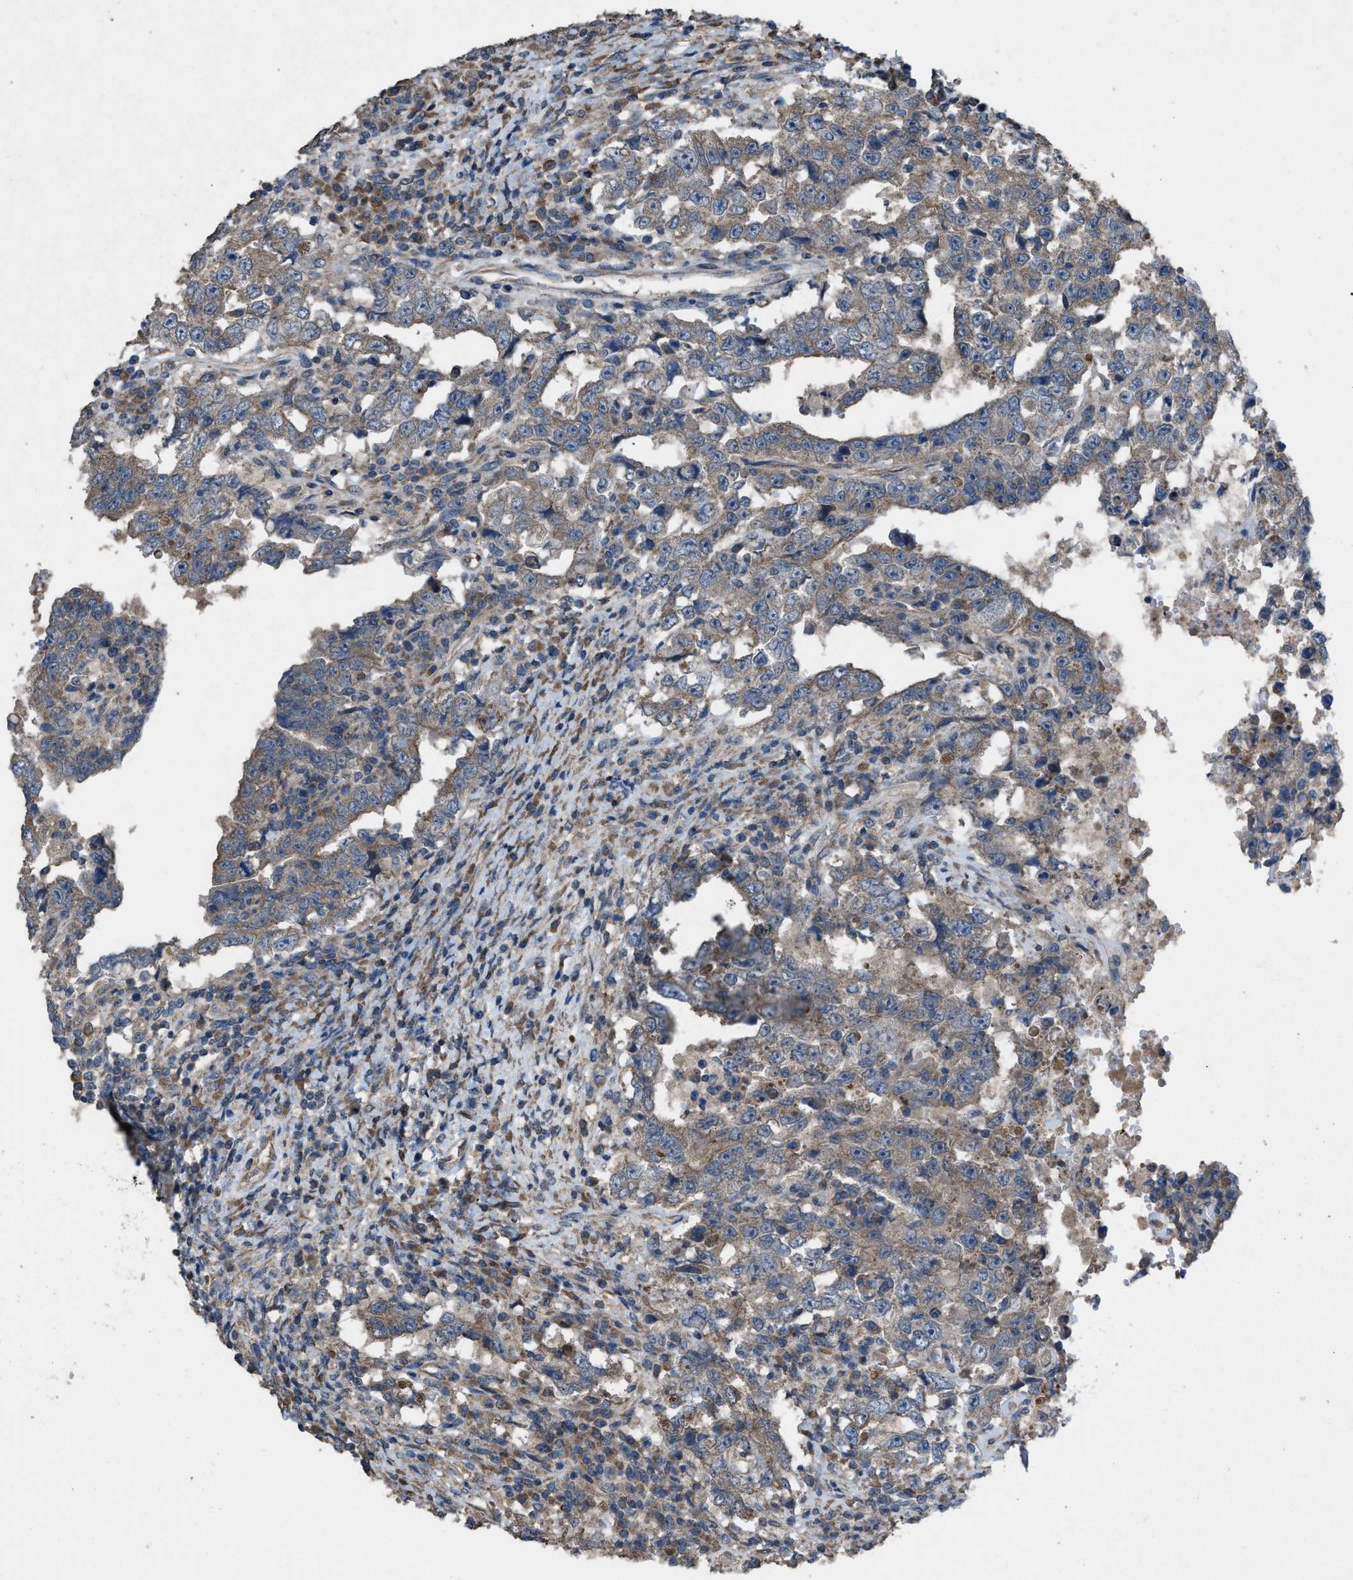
{"staining": {"intensity": "weak", "quantity": "25%-75%", "location": "cytoplasmic/membranous"}, "tissue": "testis cancer", "cell_type": "Tumor cells", "image_type": "cancer", "snomed": [{"axis": "morphology", "description": "Carcinoma, Embryonal, NOS"}, {"axis": "topography", "description": "Testis"}], "caption": "Approximately 25%-75% of tumor cells in human embryonal carcinoma (testis) demonstrate weak cytoplasmic/membranous protein staining as visualized by brown immunohistochemical staining.", "gene": "ARL6", "patient": {"sex": "male", "age": 26}}